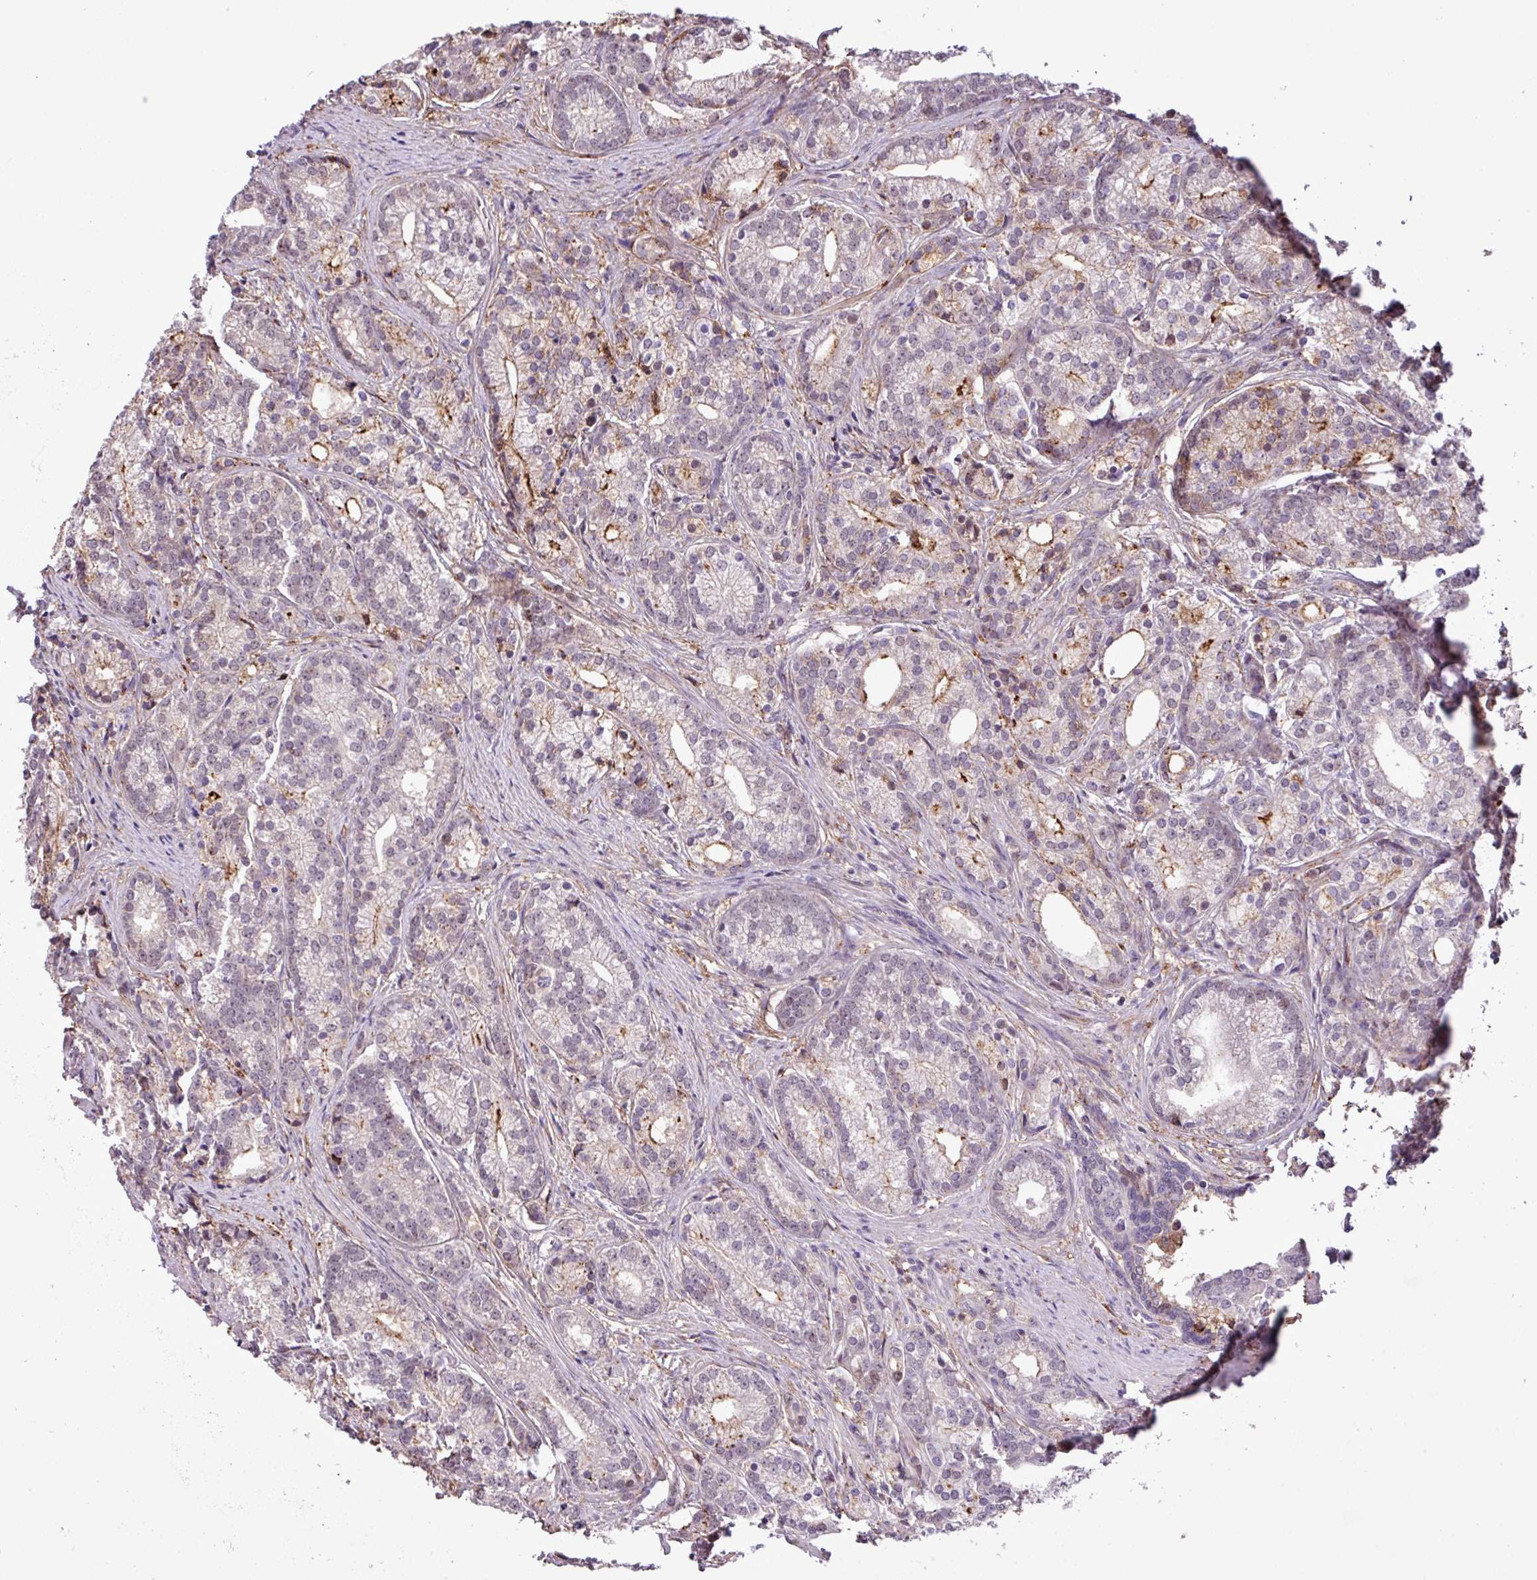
{"staining": {"intensity": "moderate", "quantity": "<25%", "location": "cytoplasmic/membranous"}, "tissue": "prostate cancer", "cell_type": "Tumor cells", "image_type": "cancer", "snomed": [{"axis": "morphology", "description": "Adenocarcinoma, Low grade"}, {"axis": "topography", "description": "Prostate"}], "caption": "DAB (3,3'-diaminobenzidine) immunohistochemical staining of prostate low-grade adenocarcinoma reveals moderate cytoplasmic/membranous protein expression in about <25% of tumor cells.", "gene": "RPP25L", "patient": {"sex": "male", "age": 71}}